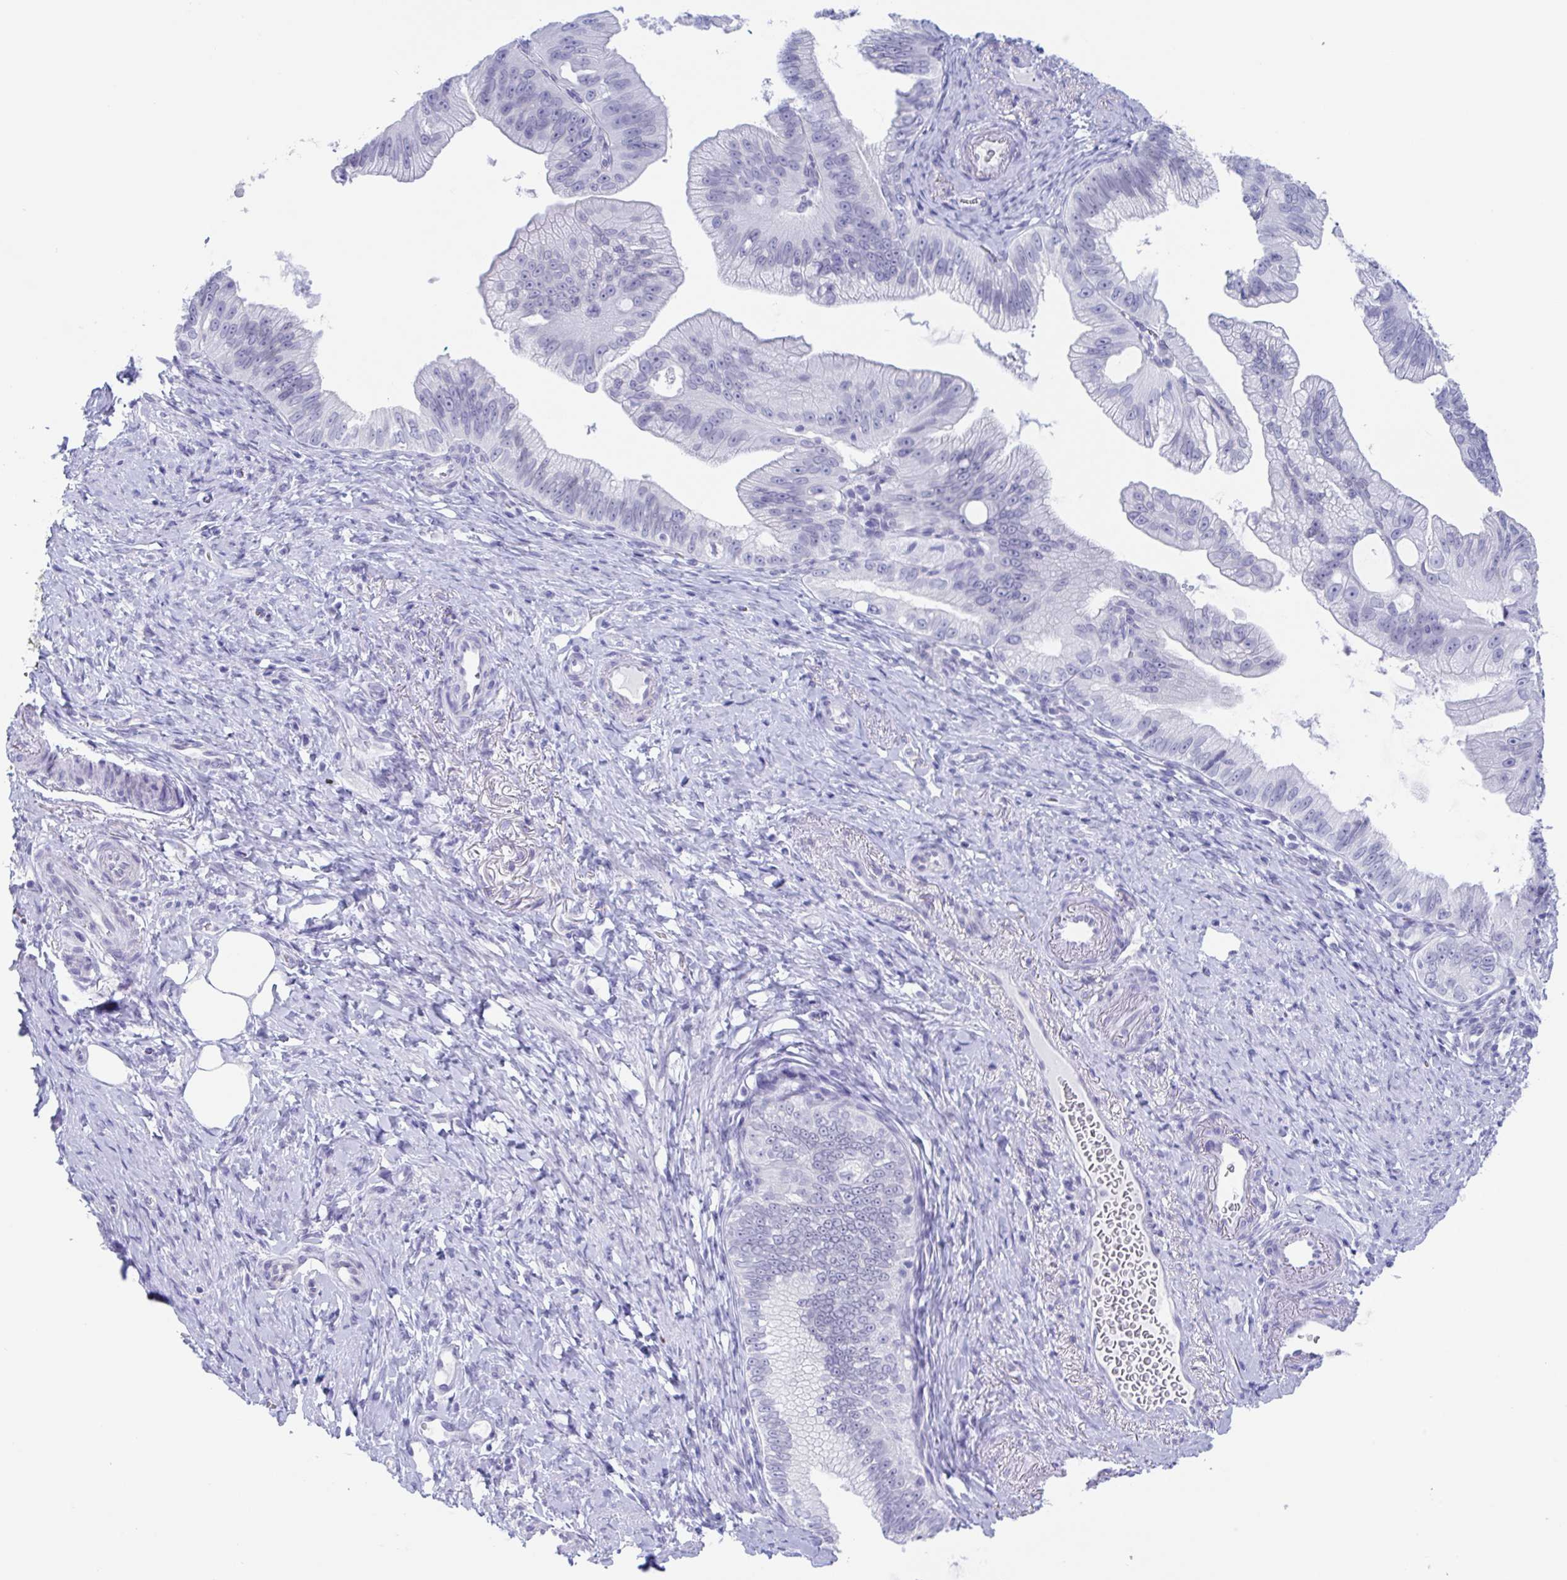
{"staining": {"intensity": "negative", "quantity": "none", "location": "none"}, "tissue": "pancreatic cancer", "cell_type": "Tumor cells", "image_type": "cancer", "snomed": [{"axis": "morphology", "description": "Adenocarcinoma, NOS"}, {"axis": "topography", "description": "Pancreas"}], "caption": "Tumor cells are negative for brown protein staining in pancreatic cancer (adenocarcinoma). (DAB immunohistochemistry visualized using brightfield microscopy, high magnification).", "gene": "CDX4", "patient": {"sex": "male", "age": 70}}